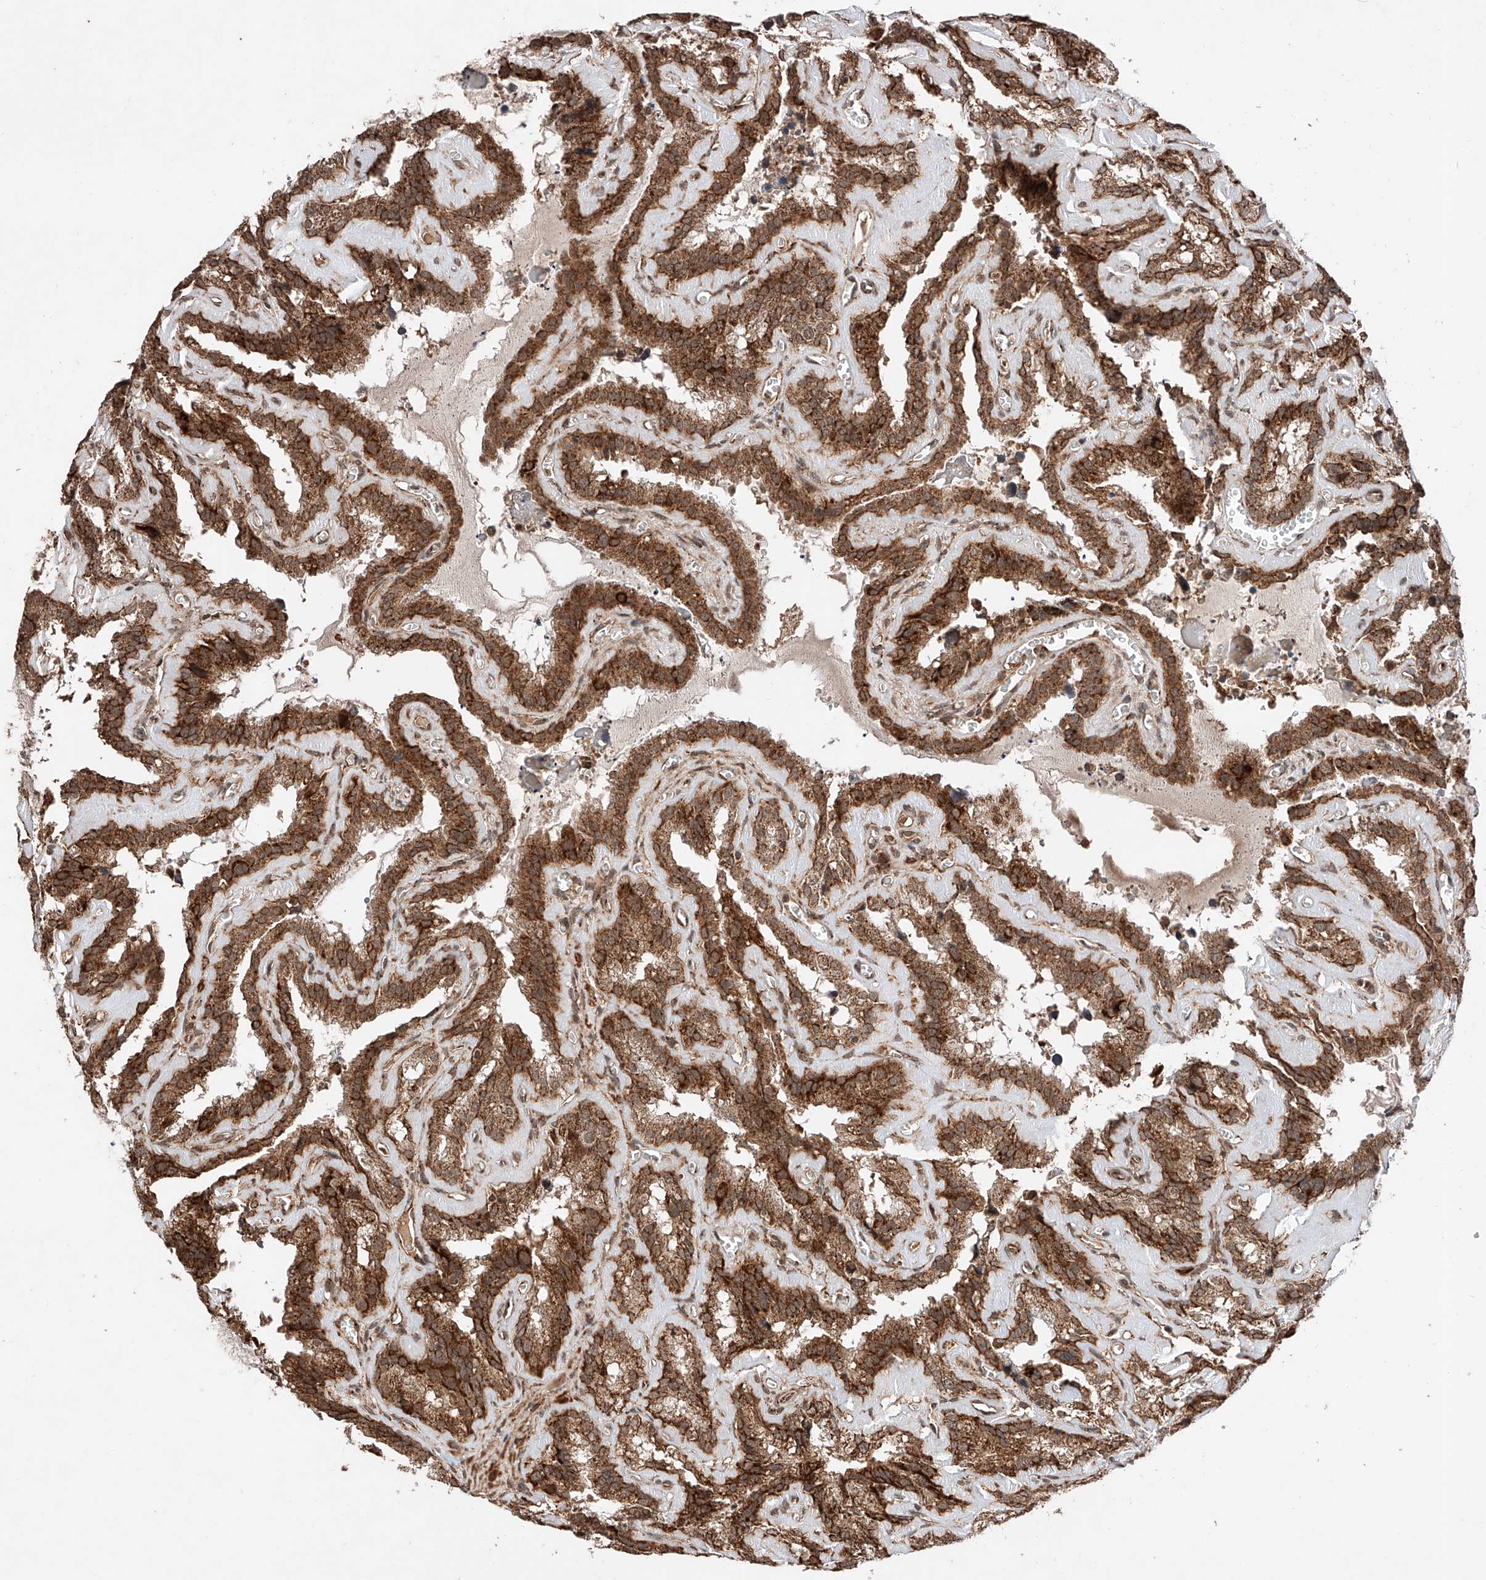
{"staining": {"intensity": "strong", "quantity": ">75%", "location": "cytoplasmic/membranous"}, "tissue": "seminal vesicle", "cell_type": "Glandular cells", "image_type": "normal", "snomed": [{"axis": "morphology", "description": "Normal tissue, NOS"}, {"axis": "topography", "description": "Prostate"}, {"axis": "topography", "description": "Seminal veicle"}], "caption": "Immunohistochemistry (IHC) of normal human seminal vesicle shows high levels of strong cytoplasmic/membranous staining in approximately >75% of glandular cells. (brown staining indicates protein expression, while blue staining denotes nuclei).", "gene": "ZSCAN29", "patient": {"sex": "male", "age": 59}}